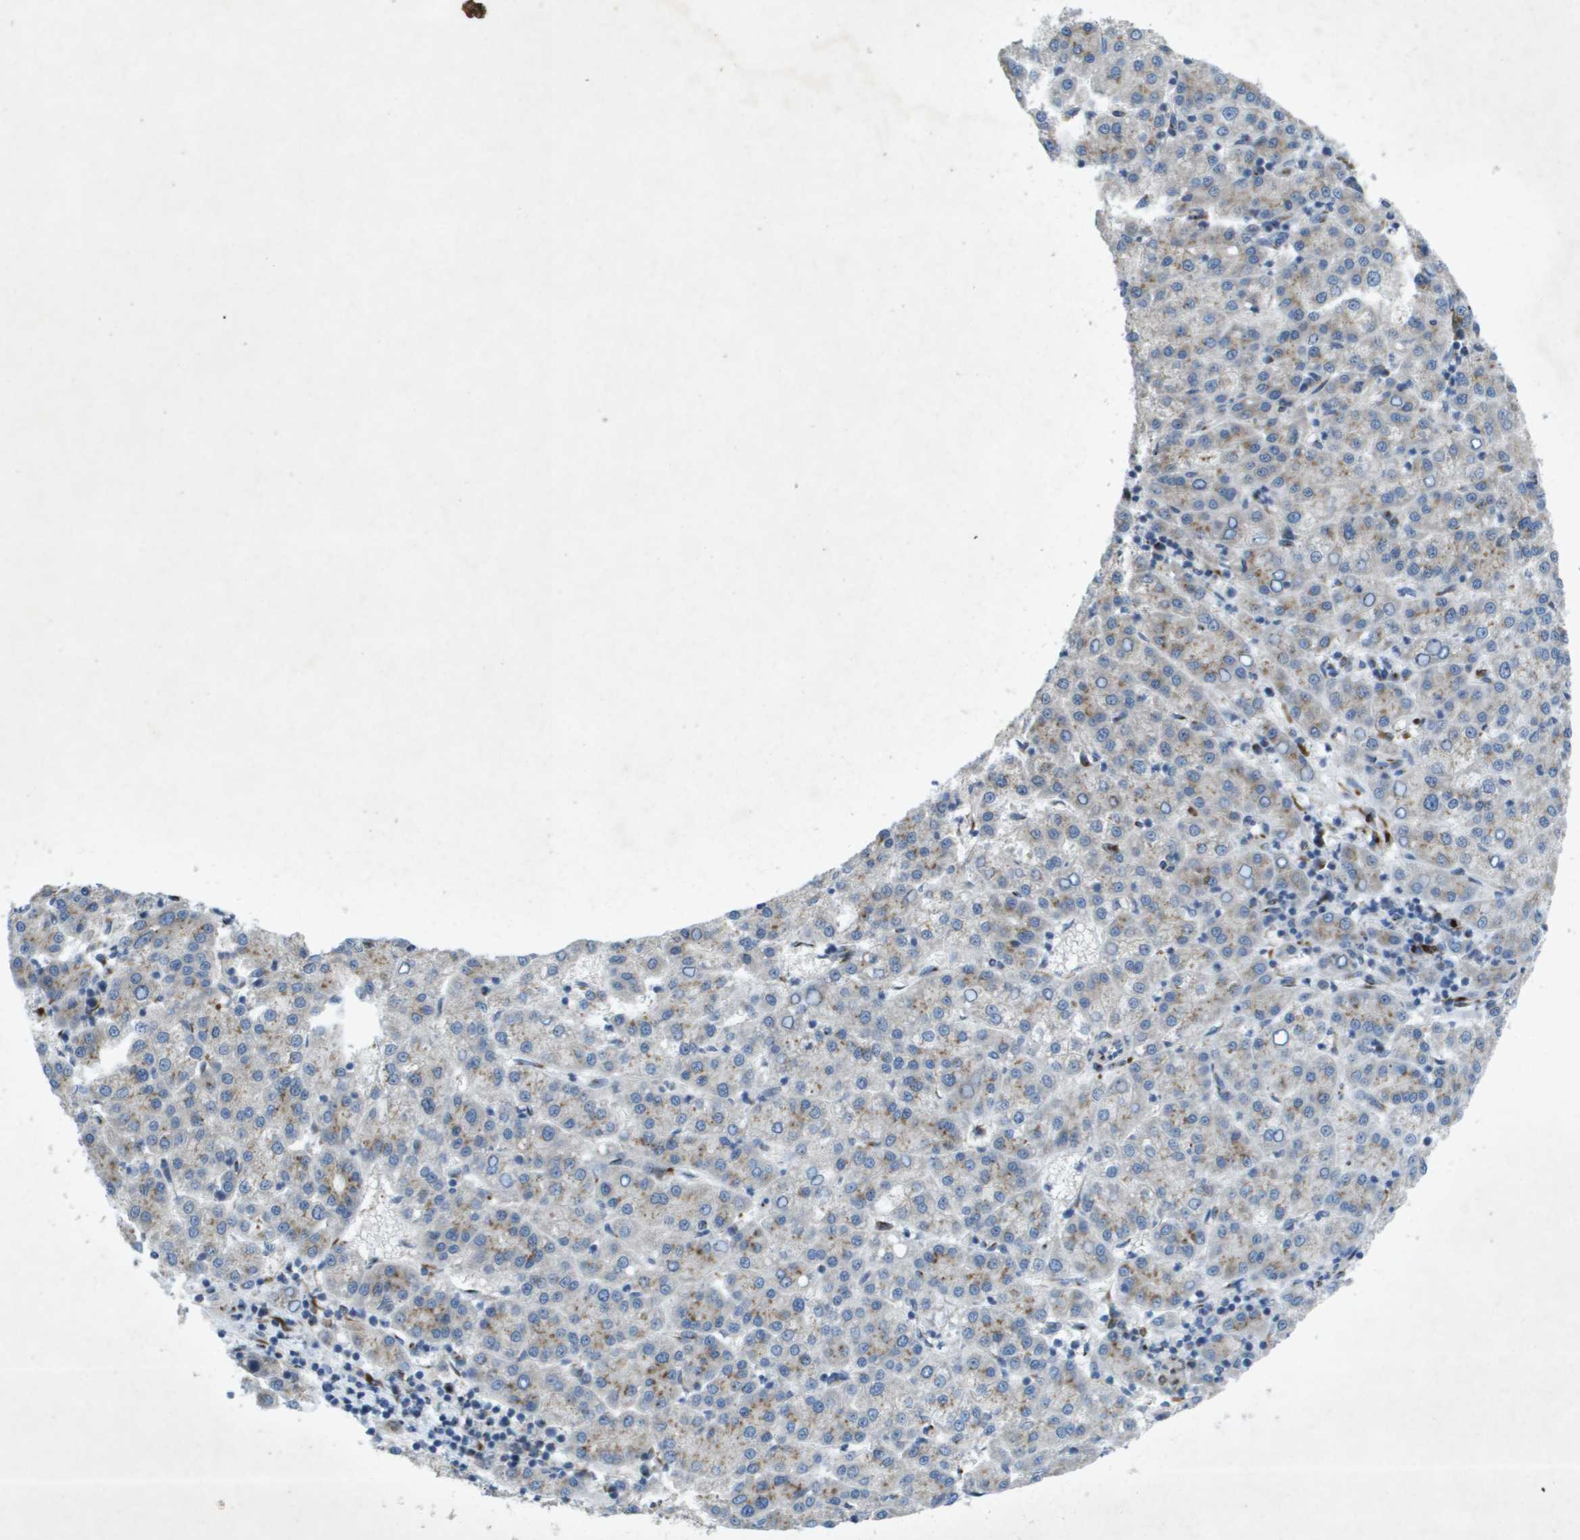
{"staining": {"intensity": "weak", "quantity": "25%-75%", "location": "cytoplasmic/membranous"}, "tissue": "liver cancer", "cell_type": "Tumor cells", "image_type": "cancer", "snomed": [{"axis": "morphology", "description": "Carcinoma, Hepatocellular, NOS"}, {"axis": "topography", "description": "Liver"}], "caption": "A low amount of weak cytoplasmic/membranous positivity is appreciated in approximately 25%-75% of tumor cells in hepatocellular carcinoma (liver) tissue. The protein of interest is stained brown, and the nuclei are stained in blue (DAB IHC with brightfield microscopy, high magnification).", "gene": "QSOX2", "patient": {"sex": "female", "age": 58}}